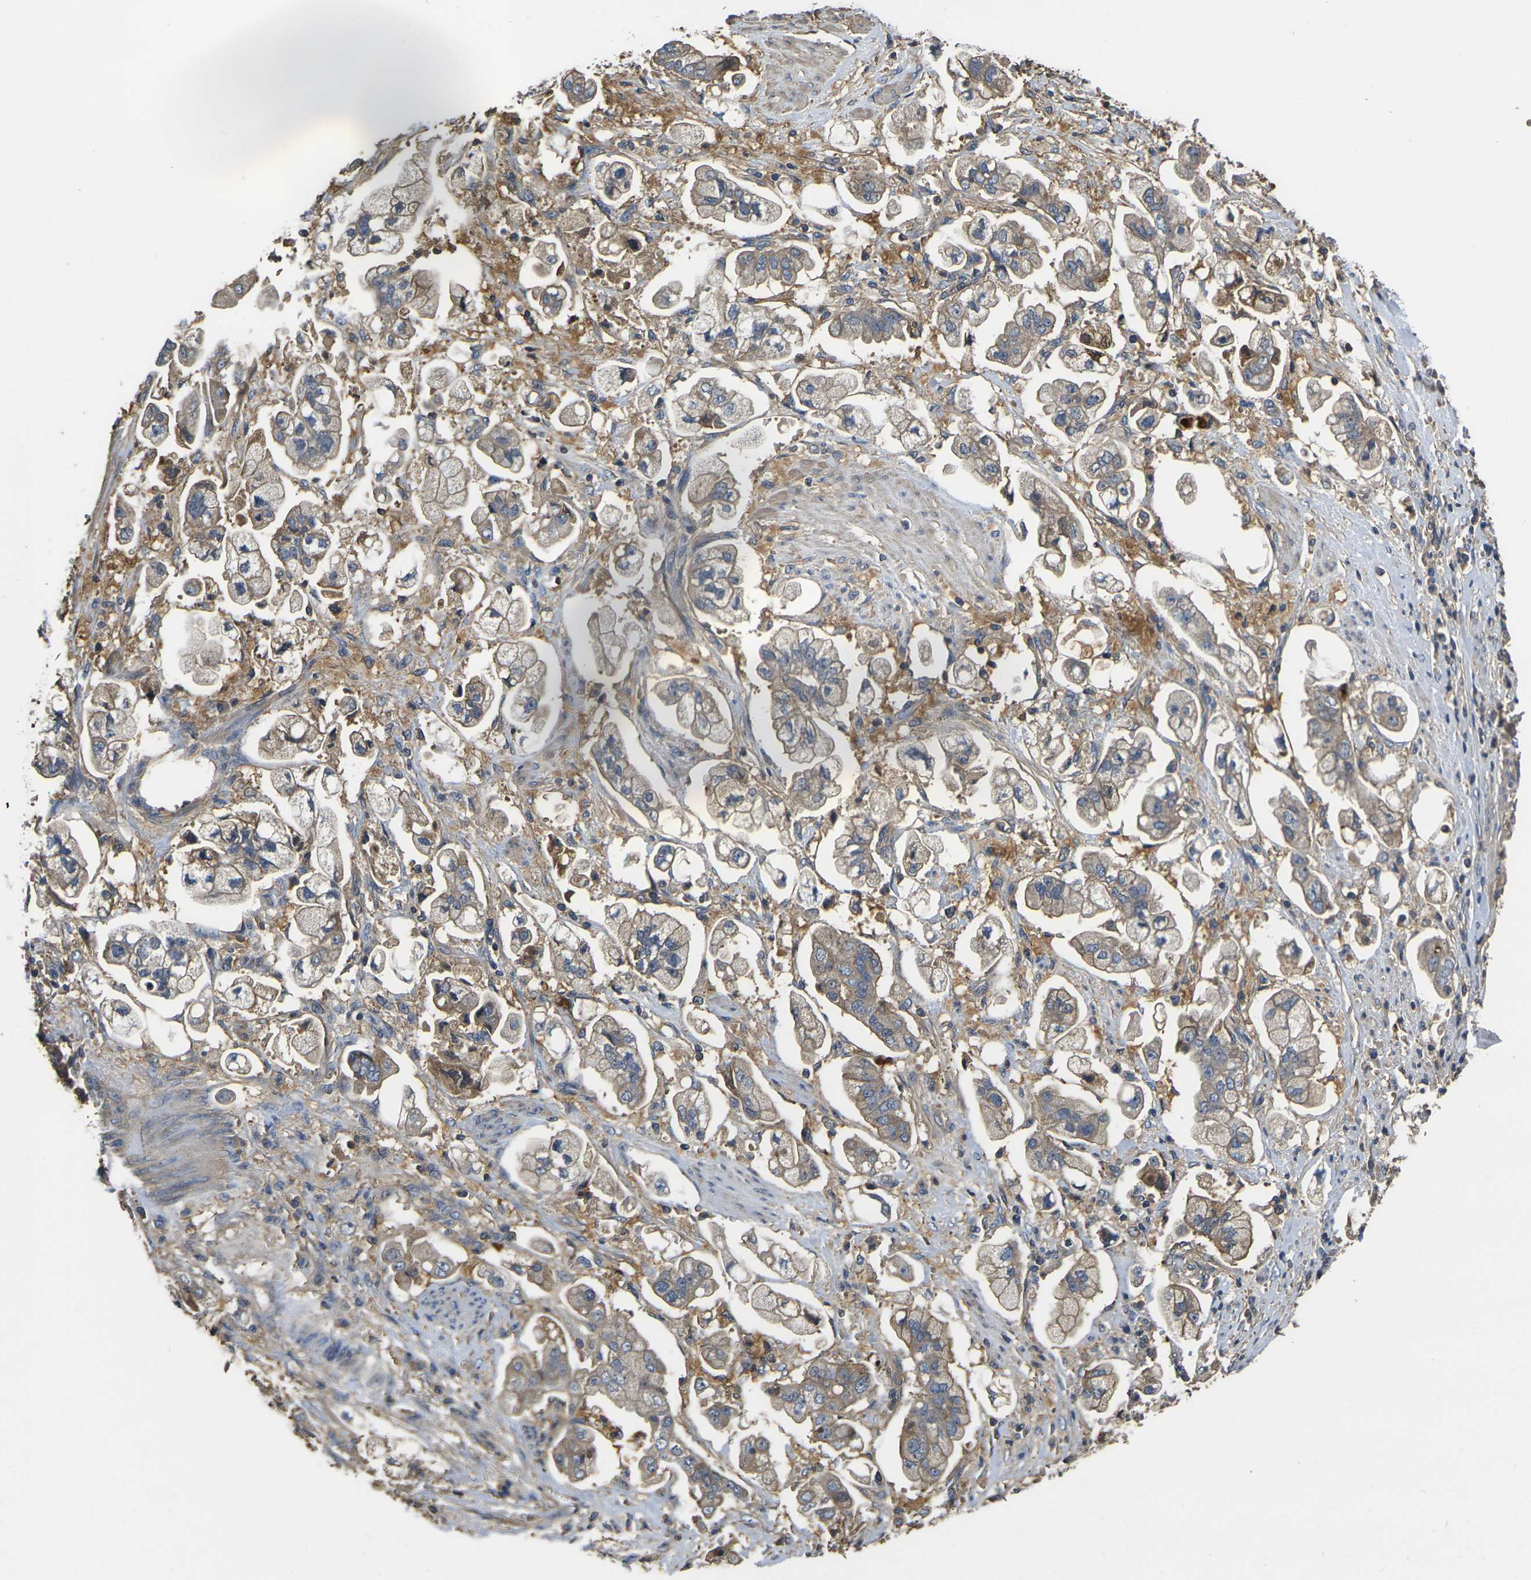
{"staining": {"intensity": "weak", "quantity": ">75%", "location": "cytoplasmic/membranous"}, "tissue": "stomach cancer", "cell_type": "Tumor cells", "image_type": "cancer", "snomed": [{"axis": "morphology", "description": "Adenocarcinoma, NOS"}, {"axis": "topography", "description": "Stomach"}], "caption": "Adenocarcinoma (stomach) was stained to show a protein in brown. There is low levels of weak cytoplasmic/membranous positivity in about >75% of tumor cells.", "gene": "HSPG2", "patient": {"sex": "male", "age": 62}}